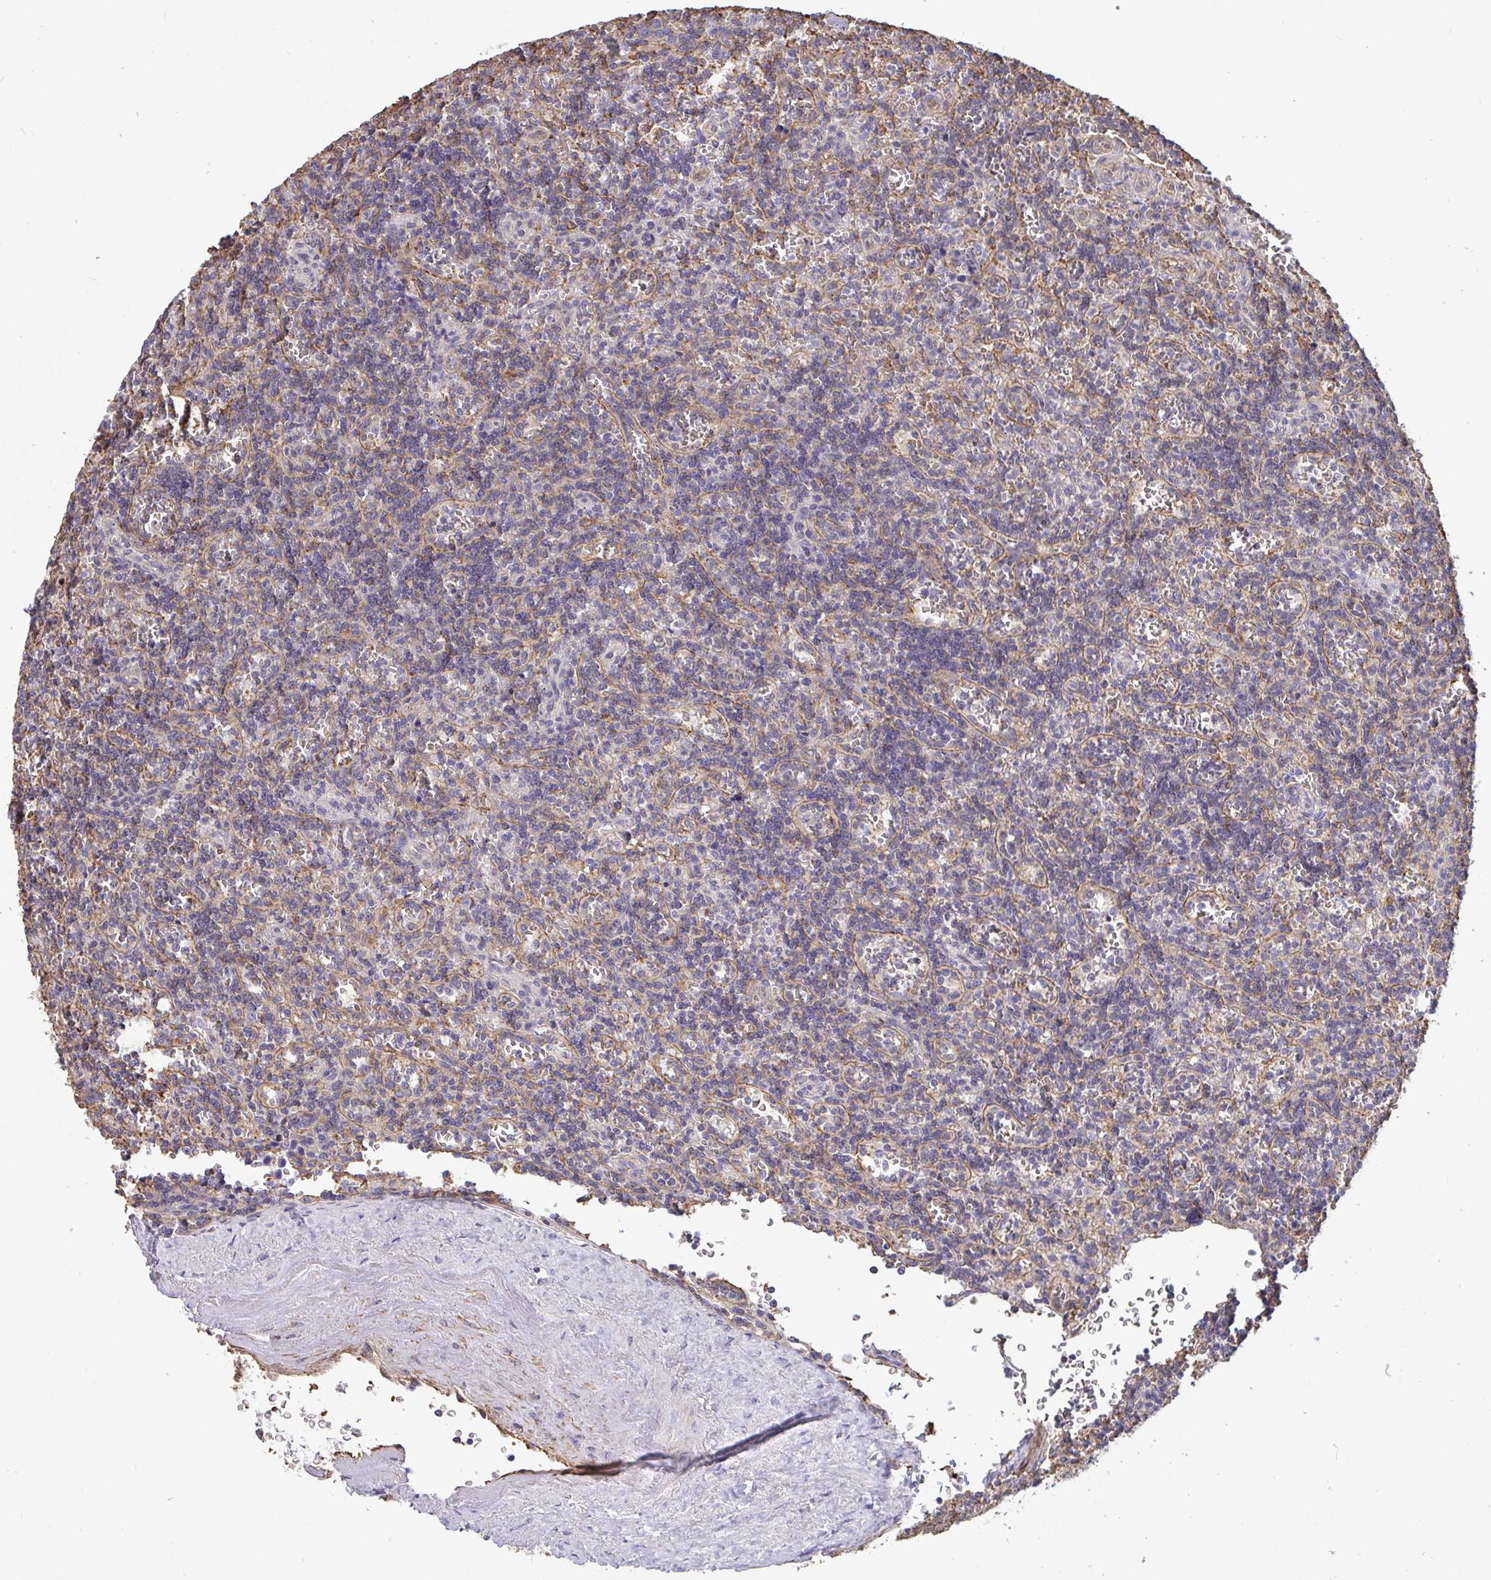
{"staining": {"intensity": "negative", "quantity": "none", "location": "none"}, "tissue": "lymphoma", "cell_type": "Tumor cells", "image_type": "cancer", "snomed": [{"axis": "morphology", "description": "Malignant lymphoma, non-Hodgkin's type, Low grade"}, {"axis": "topography", "description": "Spleen"}], "caption": "High power microscopy micrograph of an immunohistochemistry (IHC) photomicrograph of low-grade malignant lymphoma, non-Hodgkin's type, revealing no significant expression in tumor cells. Nuclei are stained in blue.", "gene": "ISCU", "patient": {"sex": "male", "age": 73}}